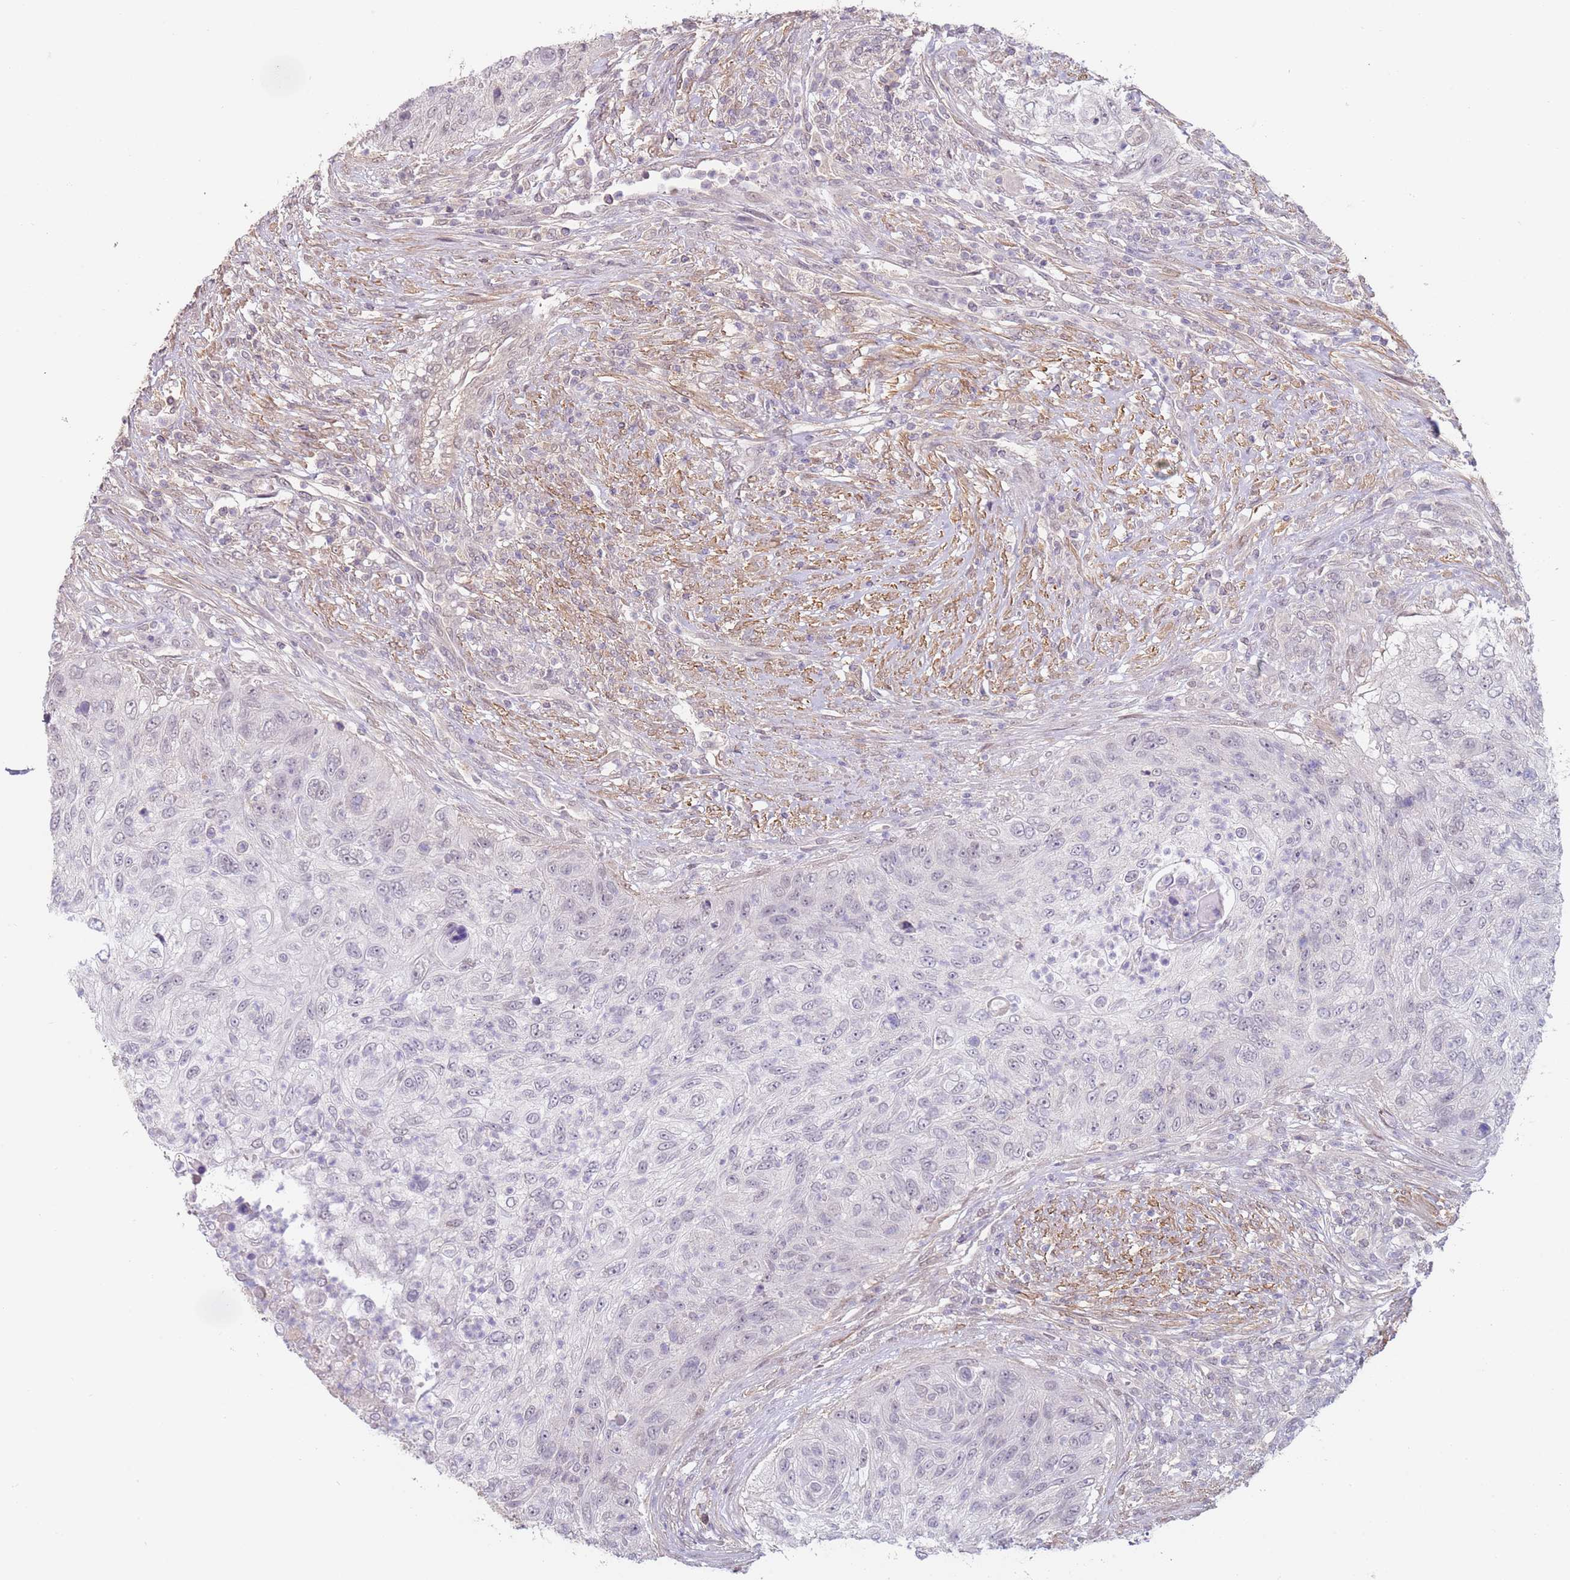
{"staining": {"intensity": "negative", "quantity": "none", "location": "none"}, "tissue": "urothelial cancer", "cell_type": "Tumor cells", "image_type": "cancer", "snomed": [{"axis": "morphology", "description": "Urothelial carcinoma, High grade"}, {"axis": "topography", "description": "Urinary bladder"}], "caption": "A high-resolution photomicrograph shows immunohistochemistry (IHC) staining of urothelial cancer, which exhibits no significant staining in tumor cells. The staining is performed using DAB brown chromogen with nuclei counter-stained in using hematoxylin.", "gene": "WDR93", "patient": {"sex": "female", "age": 60}}